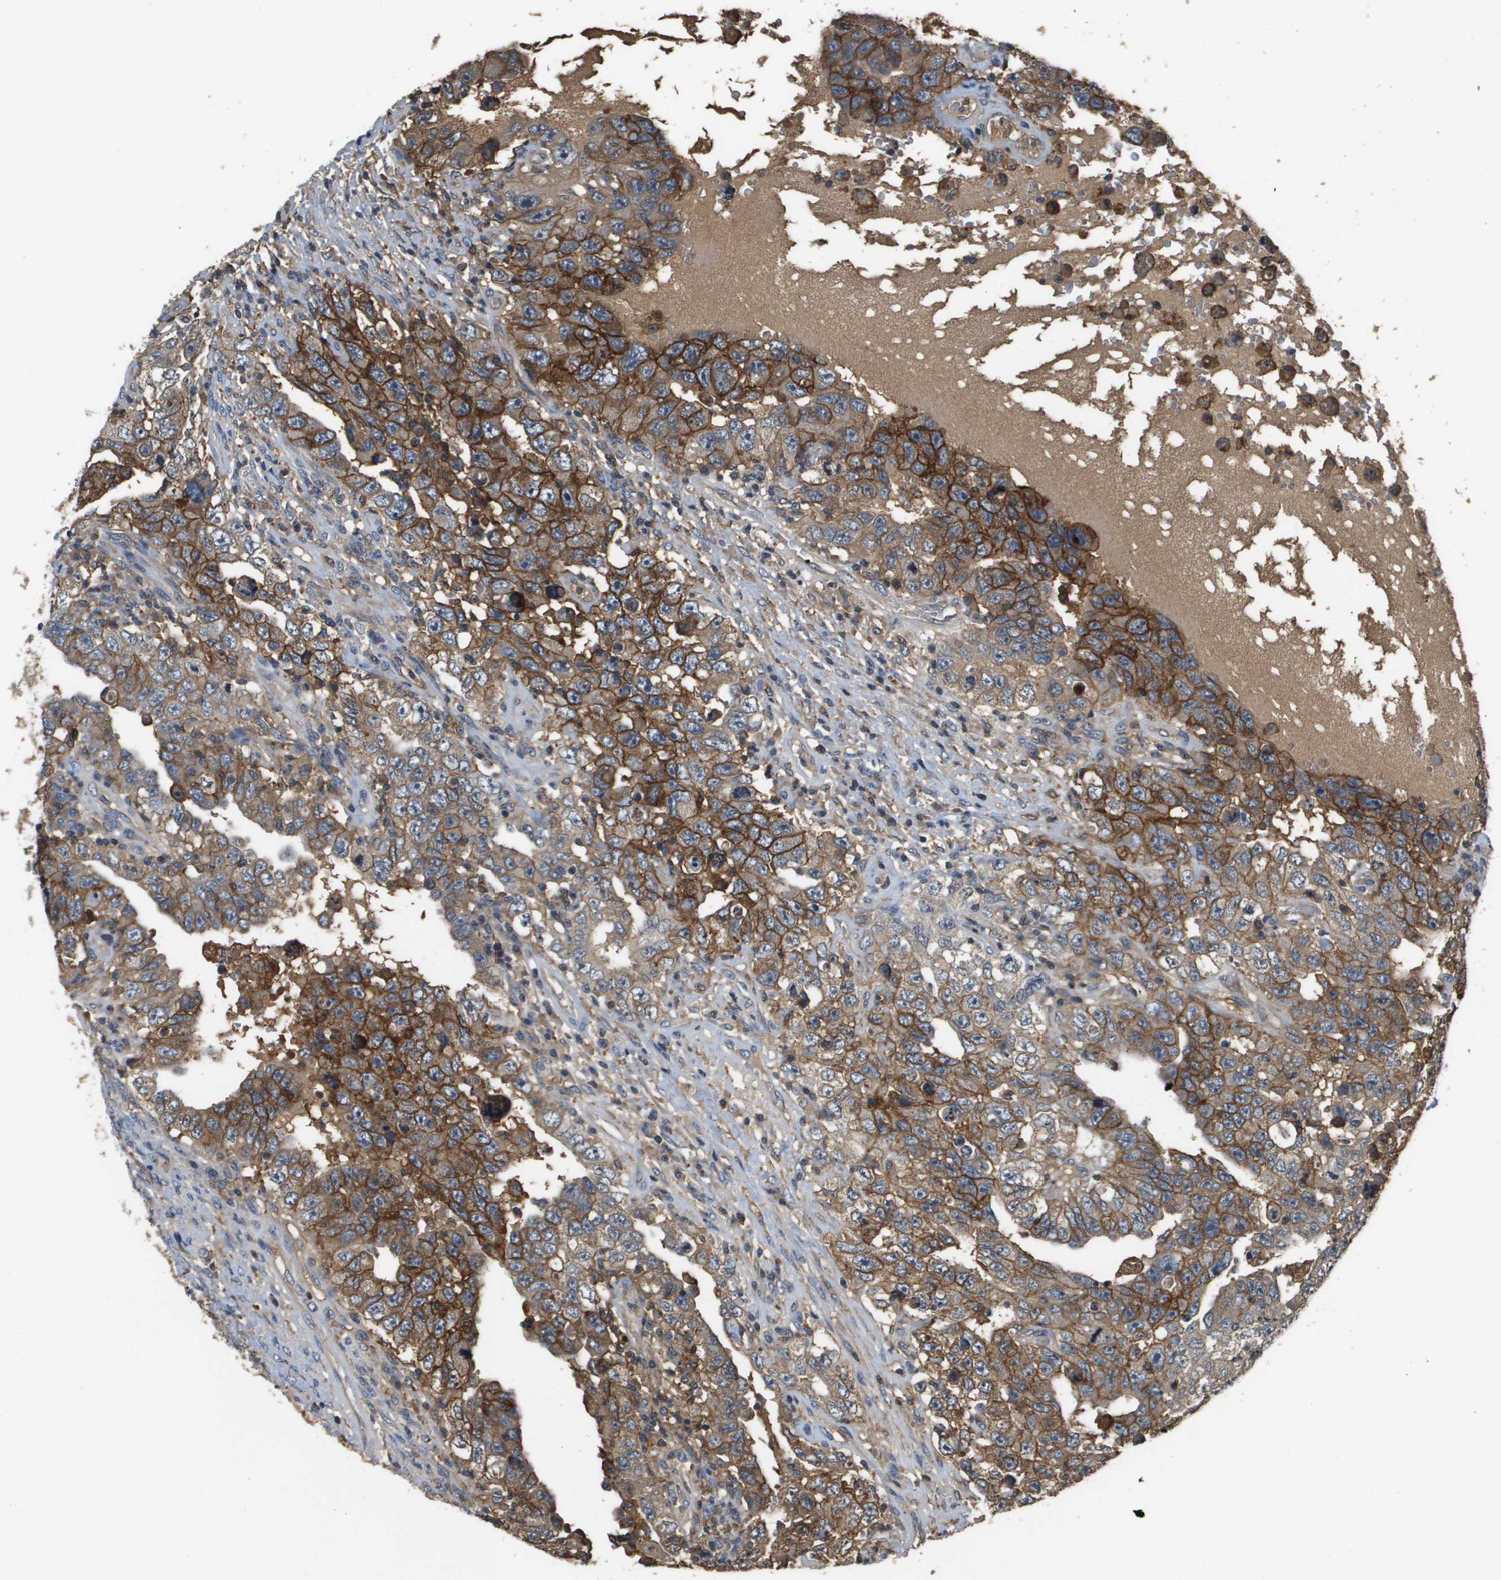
{"staining": {"intensity": "strong", "quantity": ">75%", "location": "cytoplasmic/membranous"}, "tissue": "testis cancer", "cell_type": "Tumor cells", "image_type": "cancer", "snomed": [{"axis": "morphology", "description": "Carcinoma, Embryonal, NOS"}, {"axis": "topography", "description": "Testis"}], "caption": "Strong cytoplasmic/membranous protein expression is appreciated in about >75% of tumor cells in testis cancer.", "gene": "SLC16A3", "patient": {"sex": "male", "age": 26}}